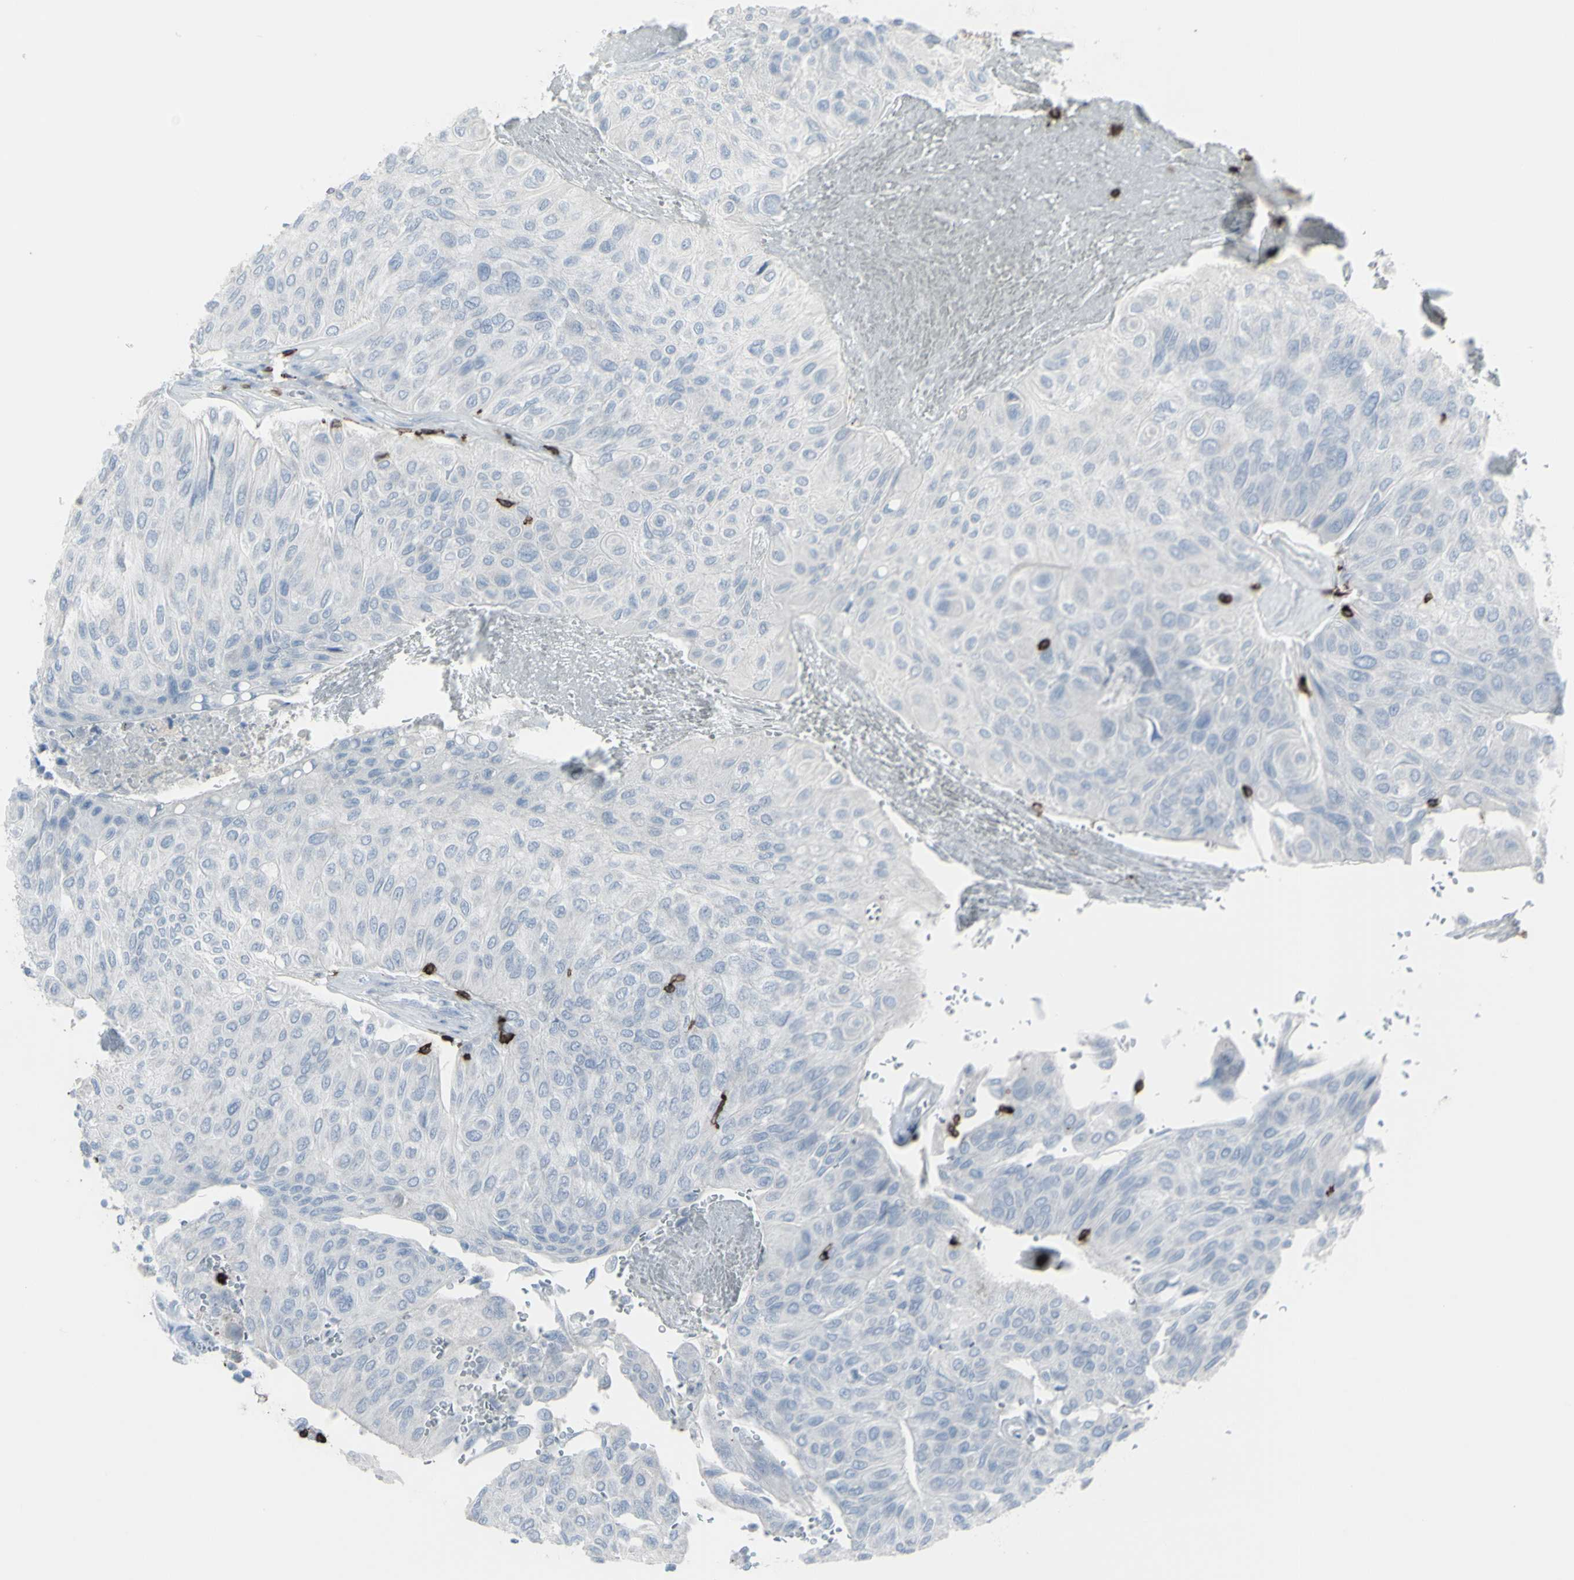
{"staining": {"intensity": "negative", "quantity": "none", "location": "none"}, "tissue": "urothelial cancer", "cell_type": "Tumor cells", "image_type": "cancer", "snomed": [{"axis": "morphology", "description": "Urothelial carcinoma, High grade"}, {"axis": "topography", "description": "Urinary bladder"}], "caption": "The histopathology image demonstrates no significant positivity in tumor cells of urothelial carcinoma (high-grade). (Brightfield microscopy of DAB immunohistochemistry (IHC) at high magnification).", "gene": "CD247", "patient": {"sex": "male", "age": 66}}